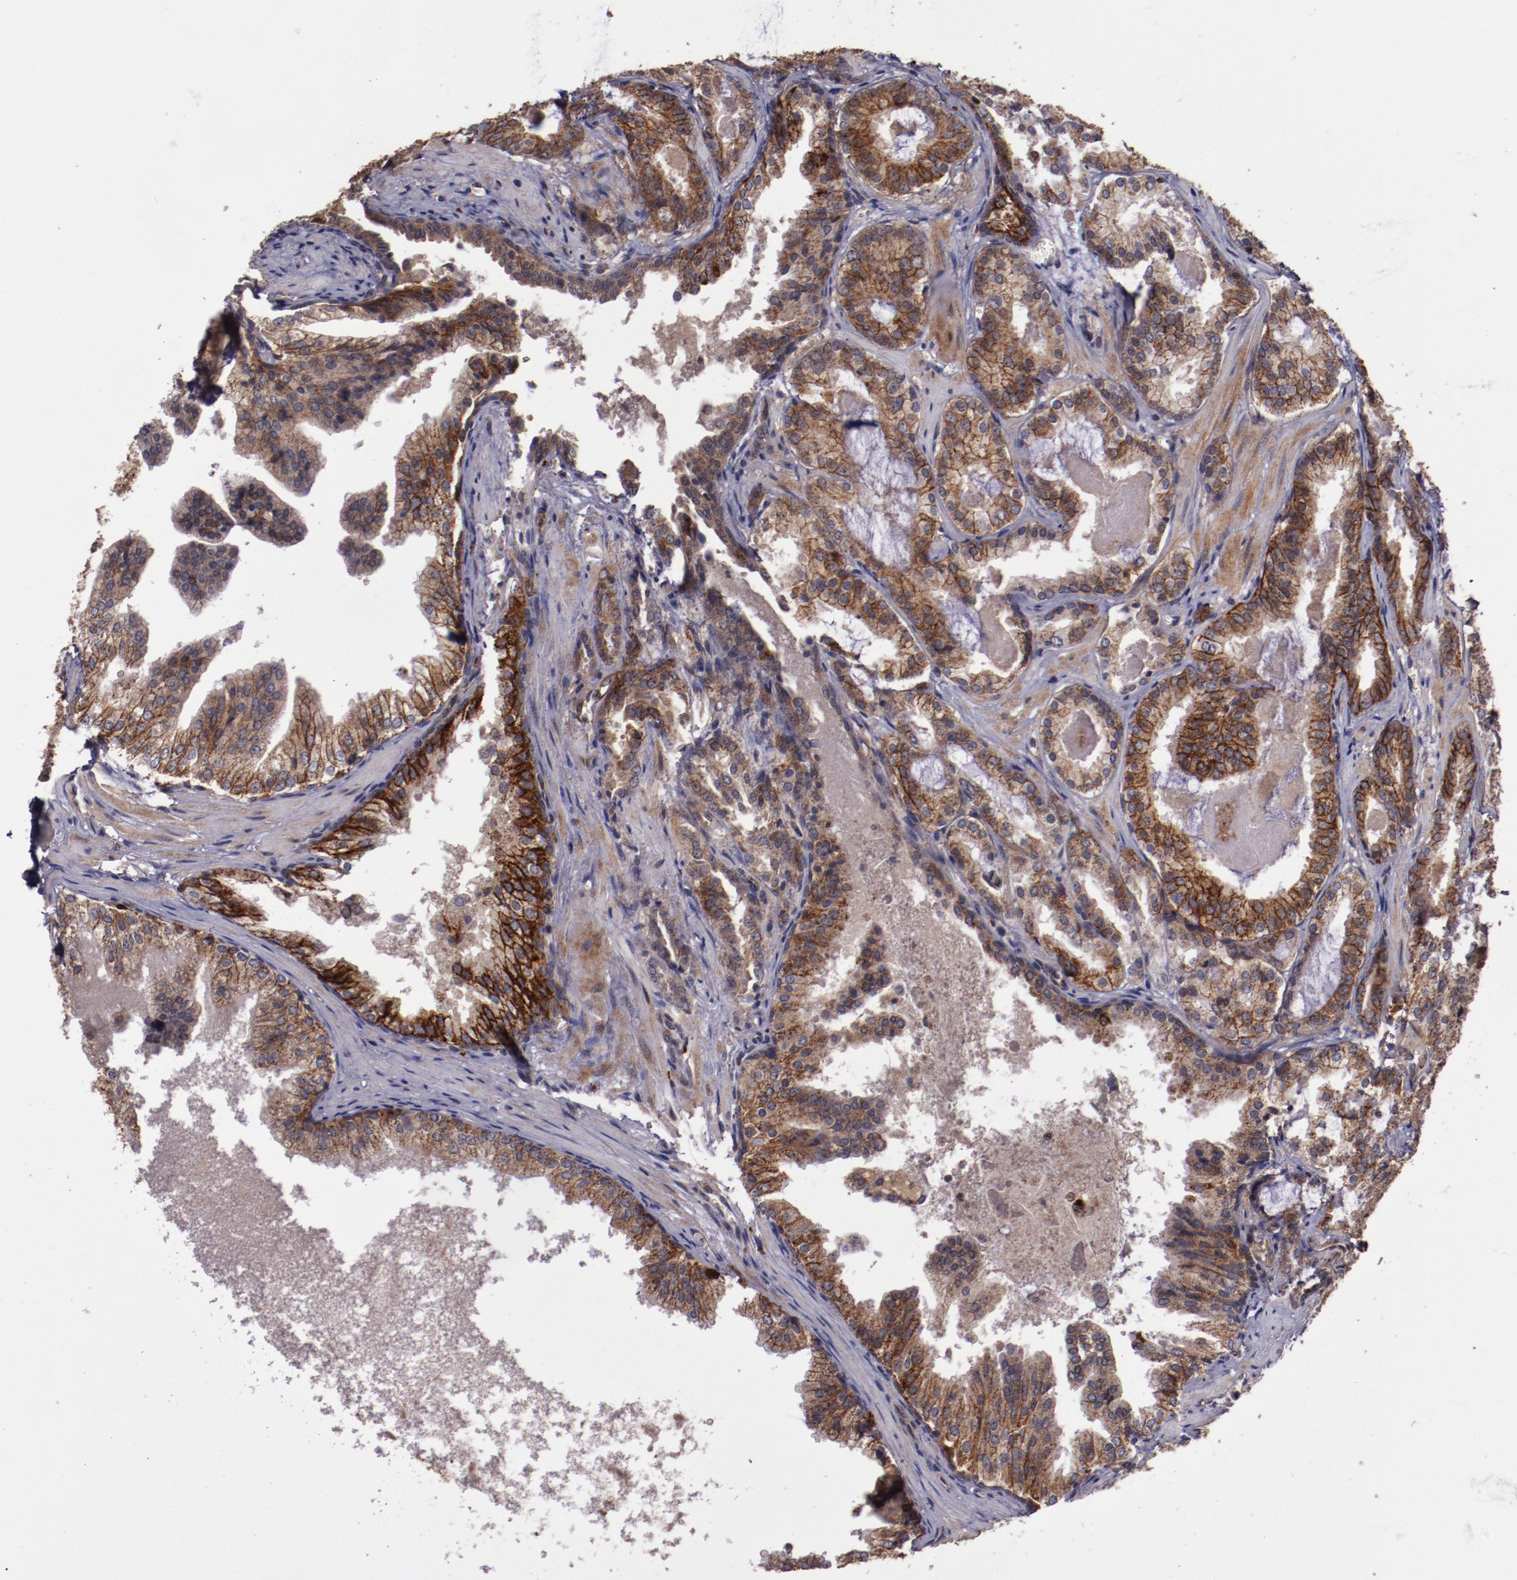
{"staining": {"intensity": "moderate", "quantity": ">75%", "location": "cytoplasmic/membranous"}, "tissue": "prostate cancer", "cell_type": "Tumor cells", "image_type": "cancer", "snomed": [{"axis": "morphology", "description": "Adenocarcinoma, Medium grade"}, {"axis": "topography", "description": "Prostate"}], "caption": "This is an image of immunohistochemistry (IHC) staining of prostate cancer (adenocarcinoma (medium-grade)), which shows moderate staining in the cytoplasmic/membranous of tumor cells.", "gene": "FTSJ1", "patient": {"sex": "male", "age": 64}}